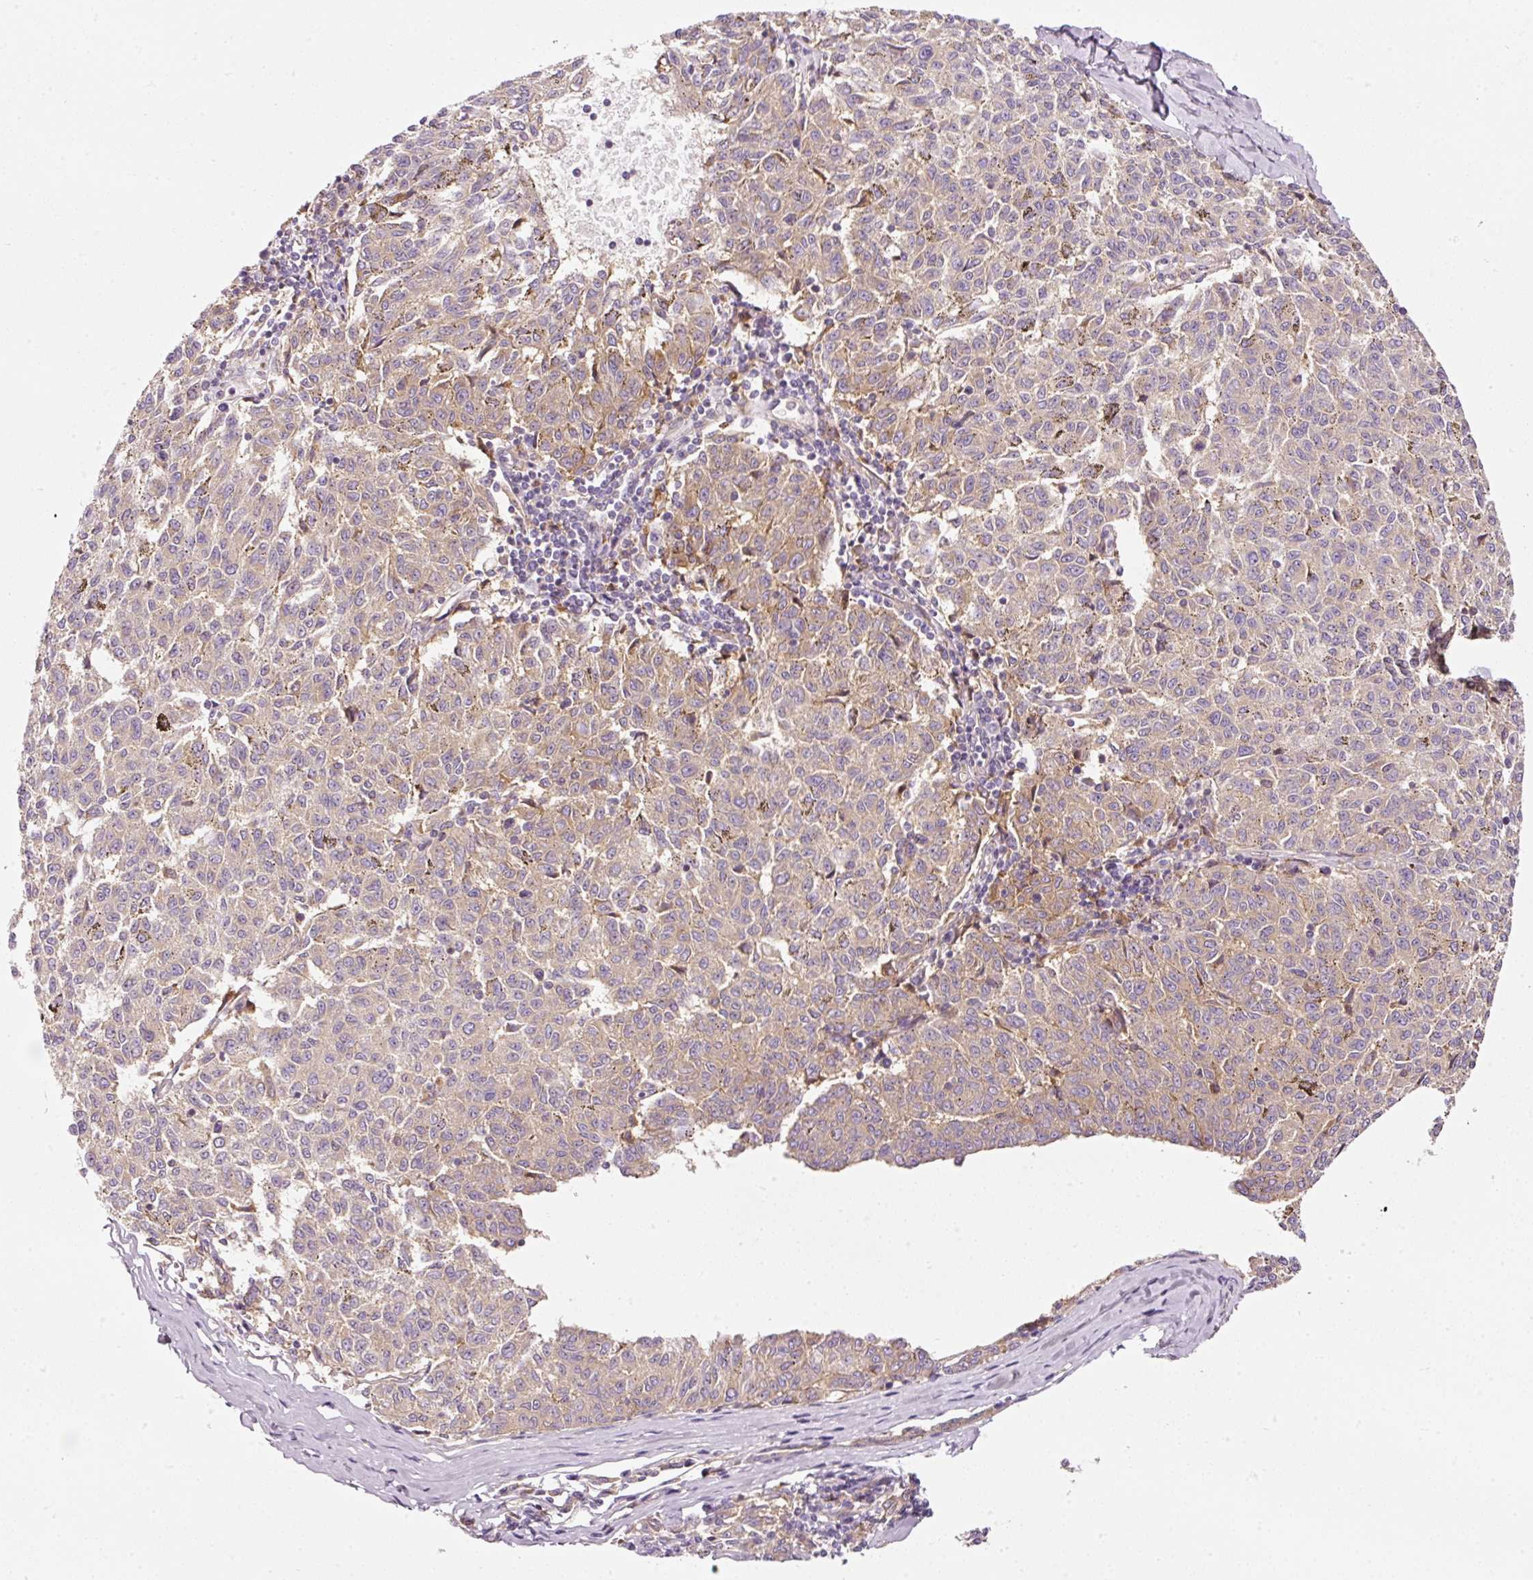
{"staining": {"intensity": "weak", "quantity": "25%-75%", "location": "cytoplasmic/membranous"}, "tissue": "melanoma", "cell_type": "Tumor cells", "image_type": "cancer", "snomed": [{"axis": "morphology", "description": "Malignant melanoma, NOS"}, {"axis": "topography", "description": "Skin"}], "caption": "This image exhibits immunohistochemistry staining of malignant melanoma, with low weak cytoplasmic/membranous staining in about 25%-75% of tumor cells.", "gene": "NAPA", "patient": {"sex": "female", "age": 72}}